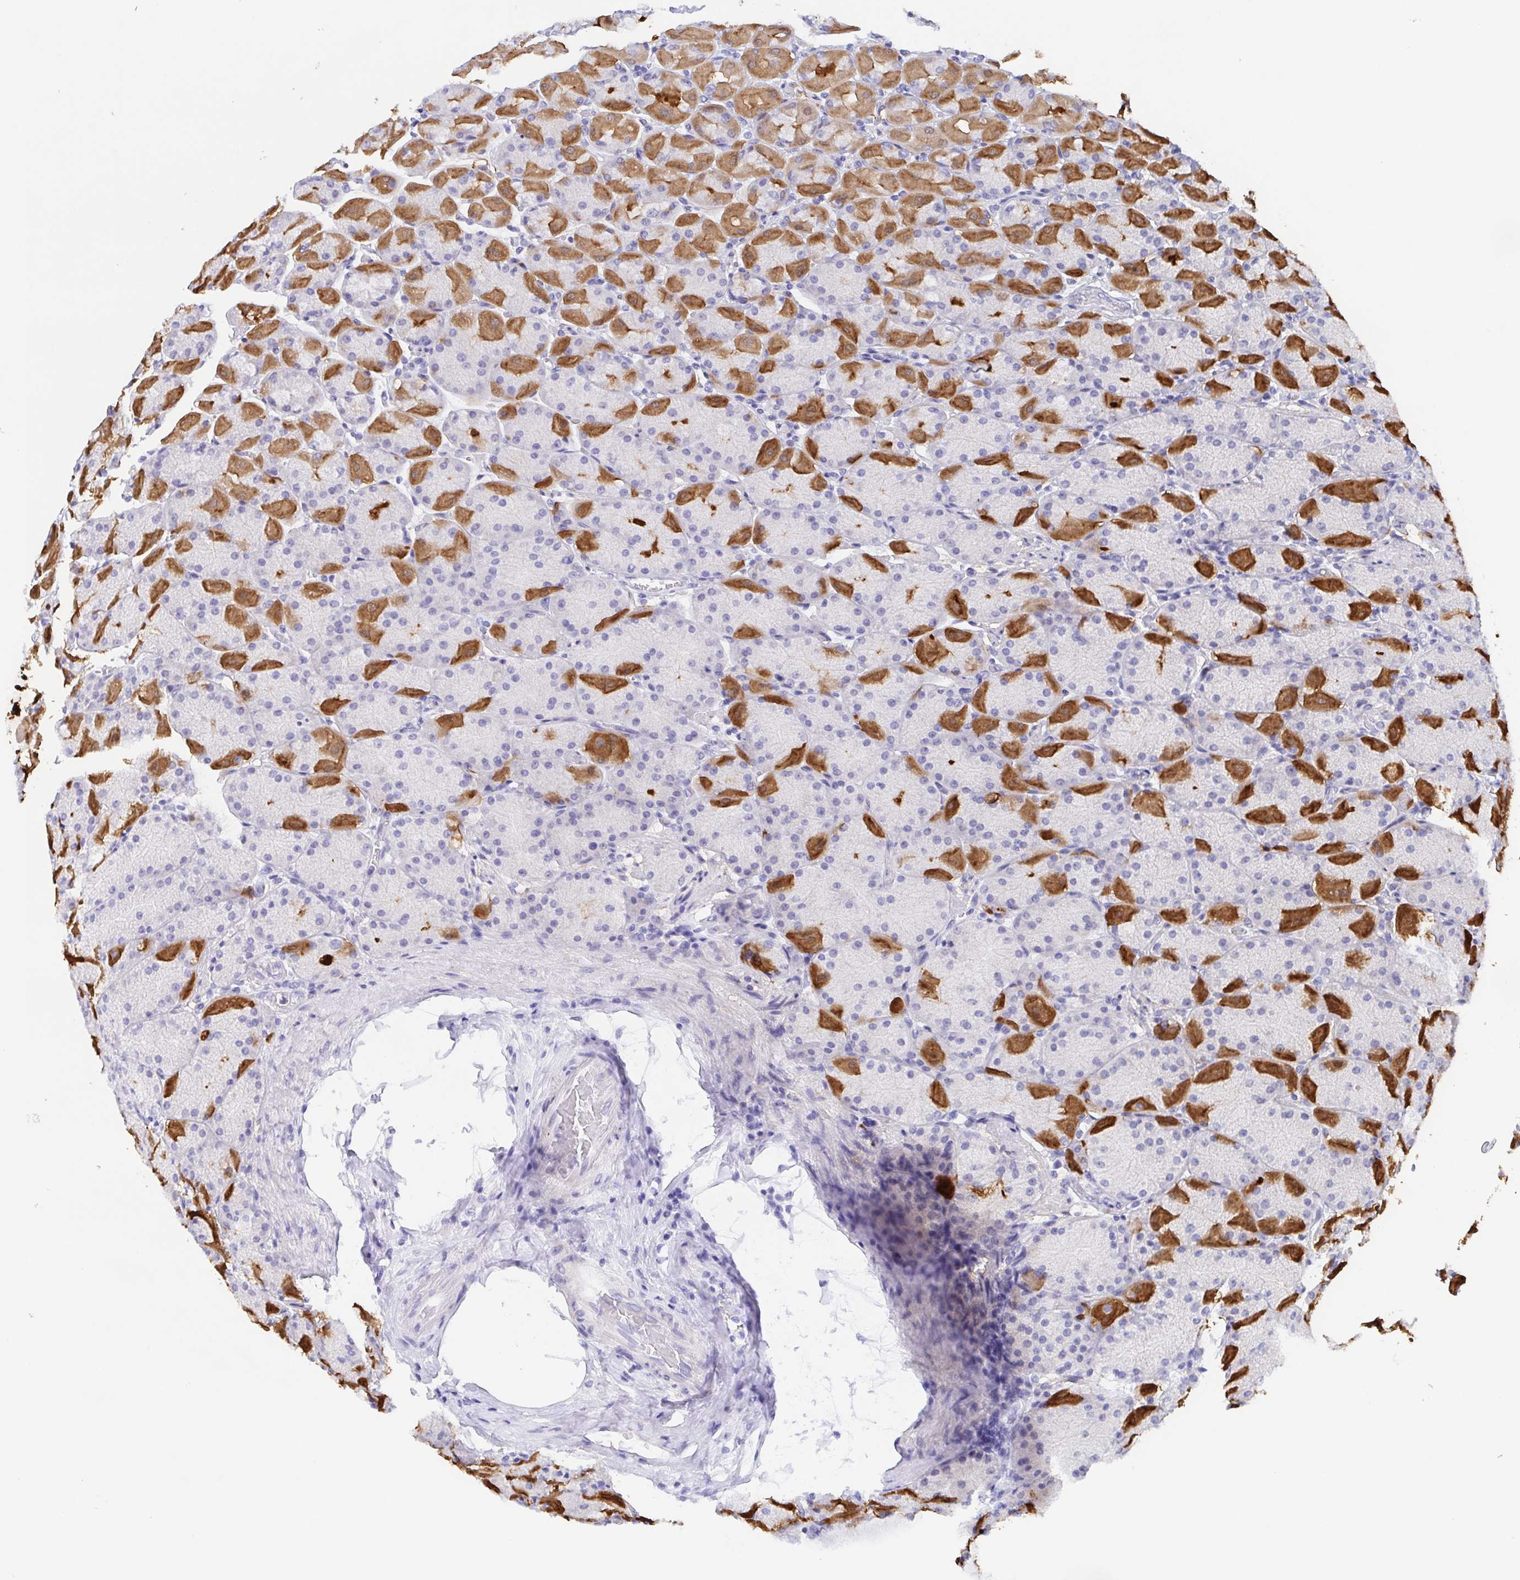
{"staining": {"intensity": "moderate", "quantity": "25%-75%", "location": "cytoplasmic/membranous"}, "tissue": "stomach", "cell_type": "Glandular cells", "image_type": "normal", "snomed": [{"axis": "morphology", "description": "Normal tissue, NOS"}, {"axis": "topography", "description": "Stomach, upper"}], "caption": "Protein expression analysis of benign stomach shows moderate cytoplasmic/membranous staining in about 25%-75% of glandular cells.", "gene": "MUCL3", "patient": {"sex": "female", "age": 56}}